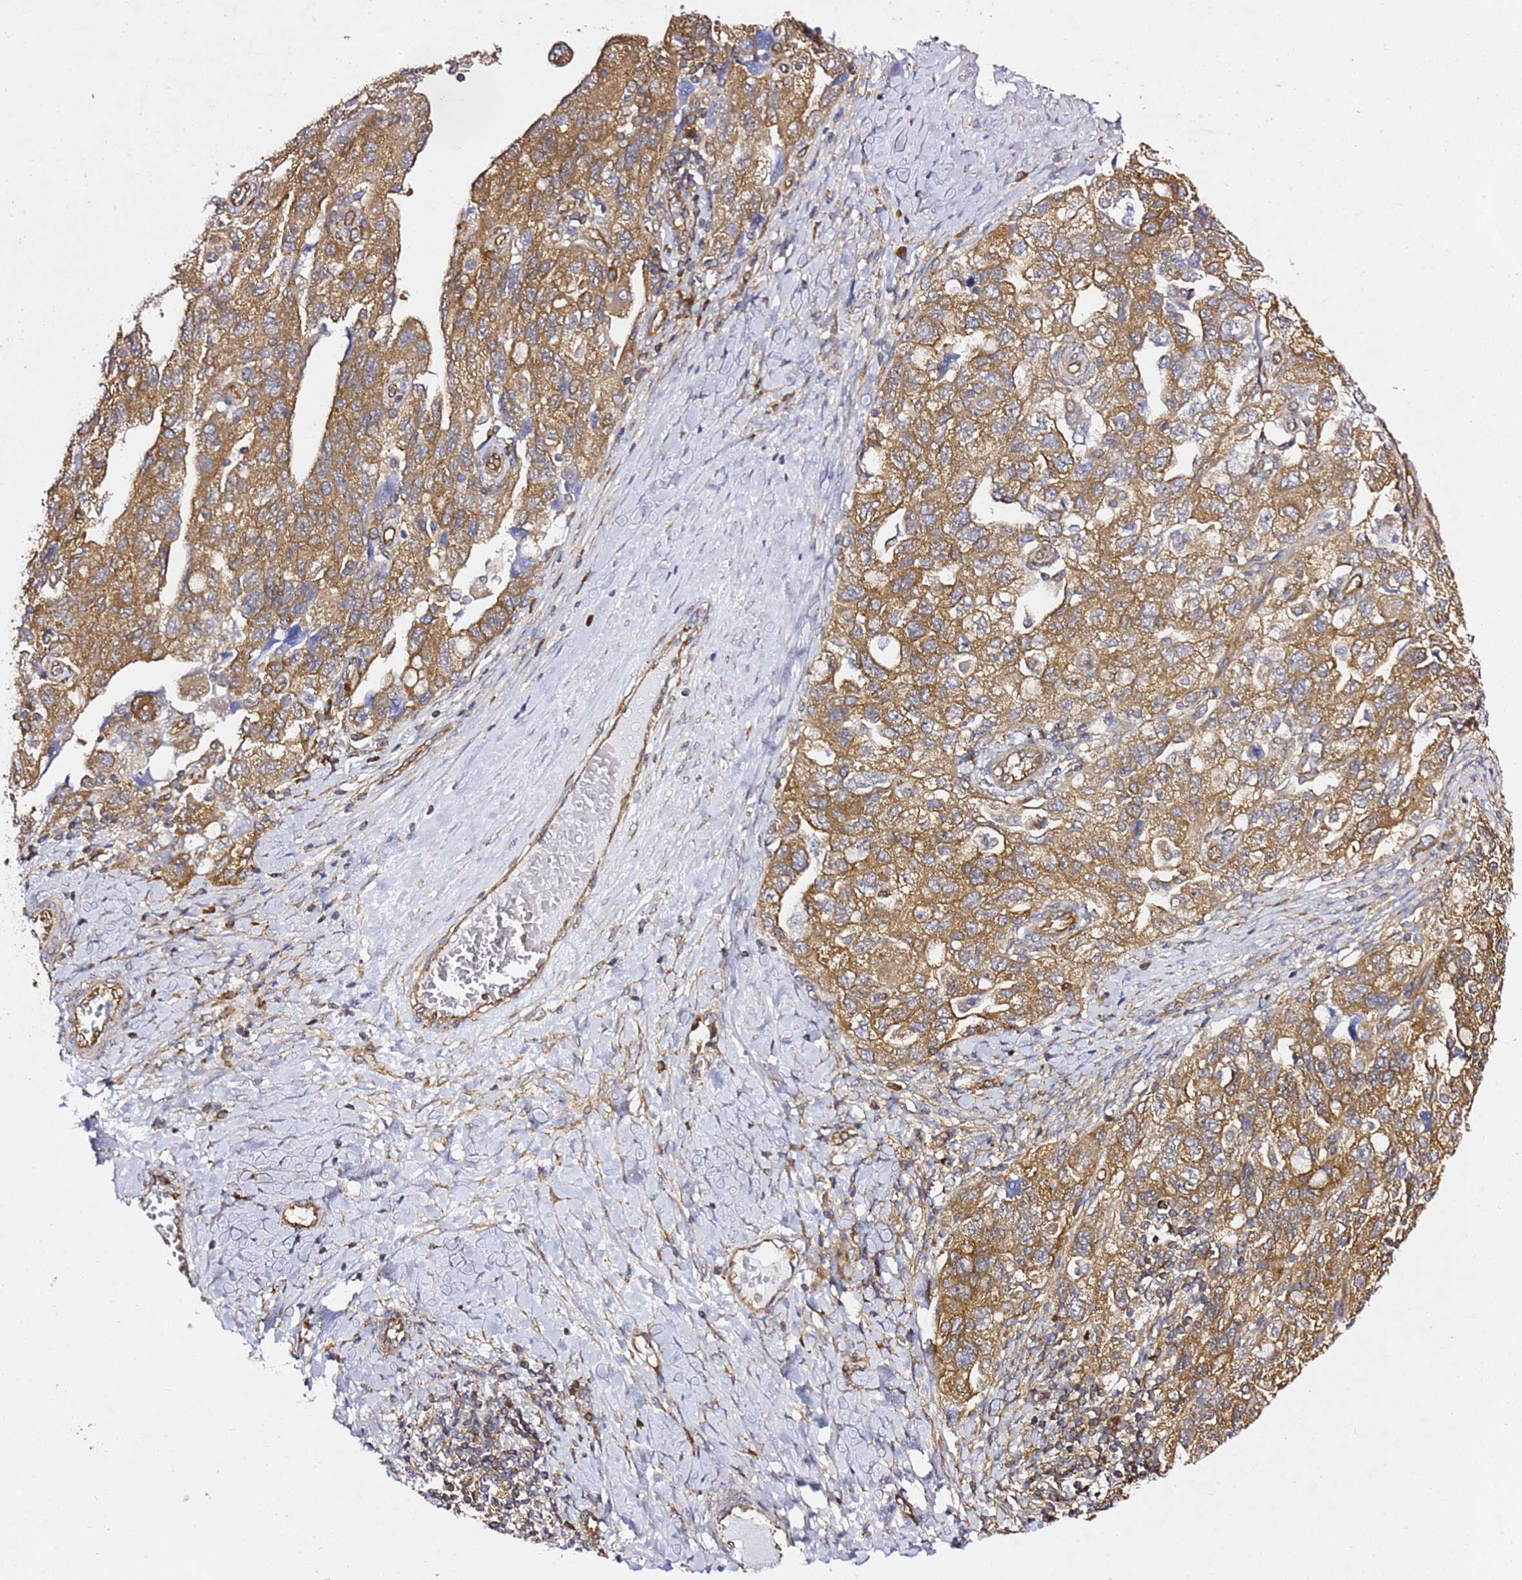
{"staining": {"intensity": "moderate", "quantity": ">75%", "location": "cytoplasmic/membranous"}, "tissue": "ovarian cancer", "cell_type": "Tumor cells", "image_type": "cancer", "snomed": [{"axis": "morphology", "description": "Carcinoma, NOS"}, {"axis": "morphology", "description": "Cystadenocarcinoma, serous, NOS"}, {"axis": "topography", "description": "Ovary"}], "caption": "A brown stain labels moderate cytoplasmic/membranous expression of a protein in ovarian carcinoma tumor cells. Ihc stains the protein in brown and the nuclei are stained blue.", "gene": "TPST1", "patient": {"sex": "female", "age": 69}}